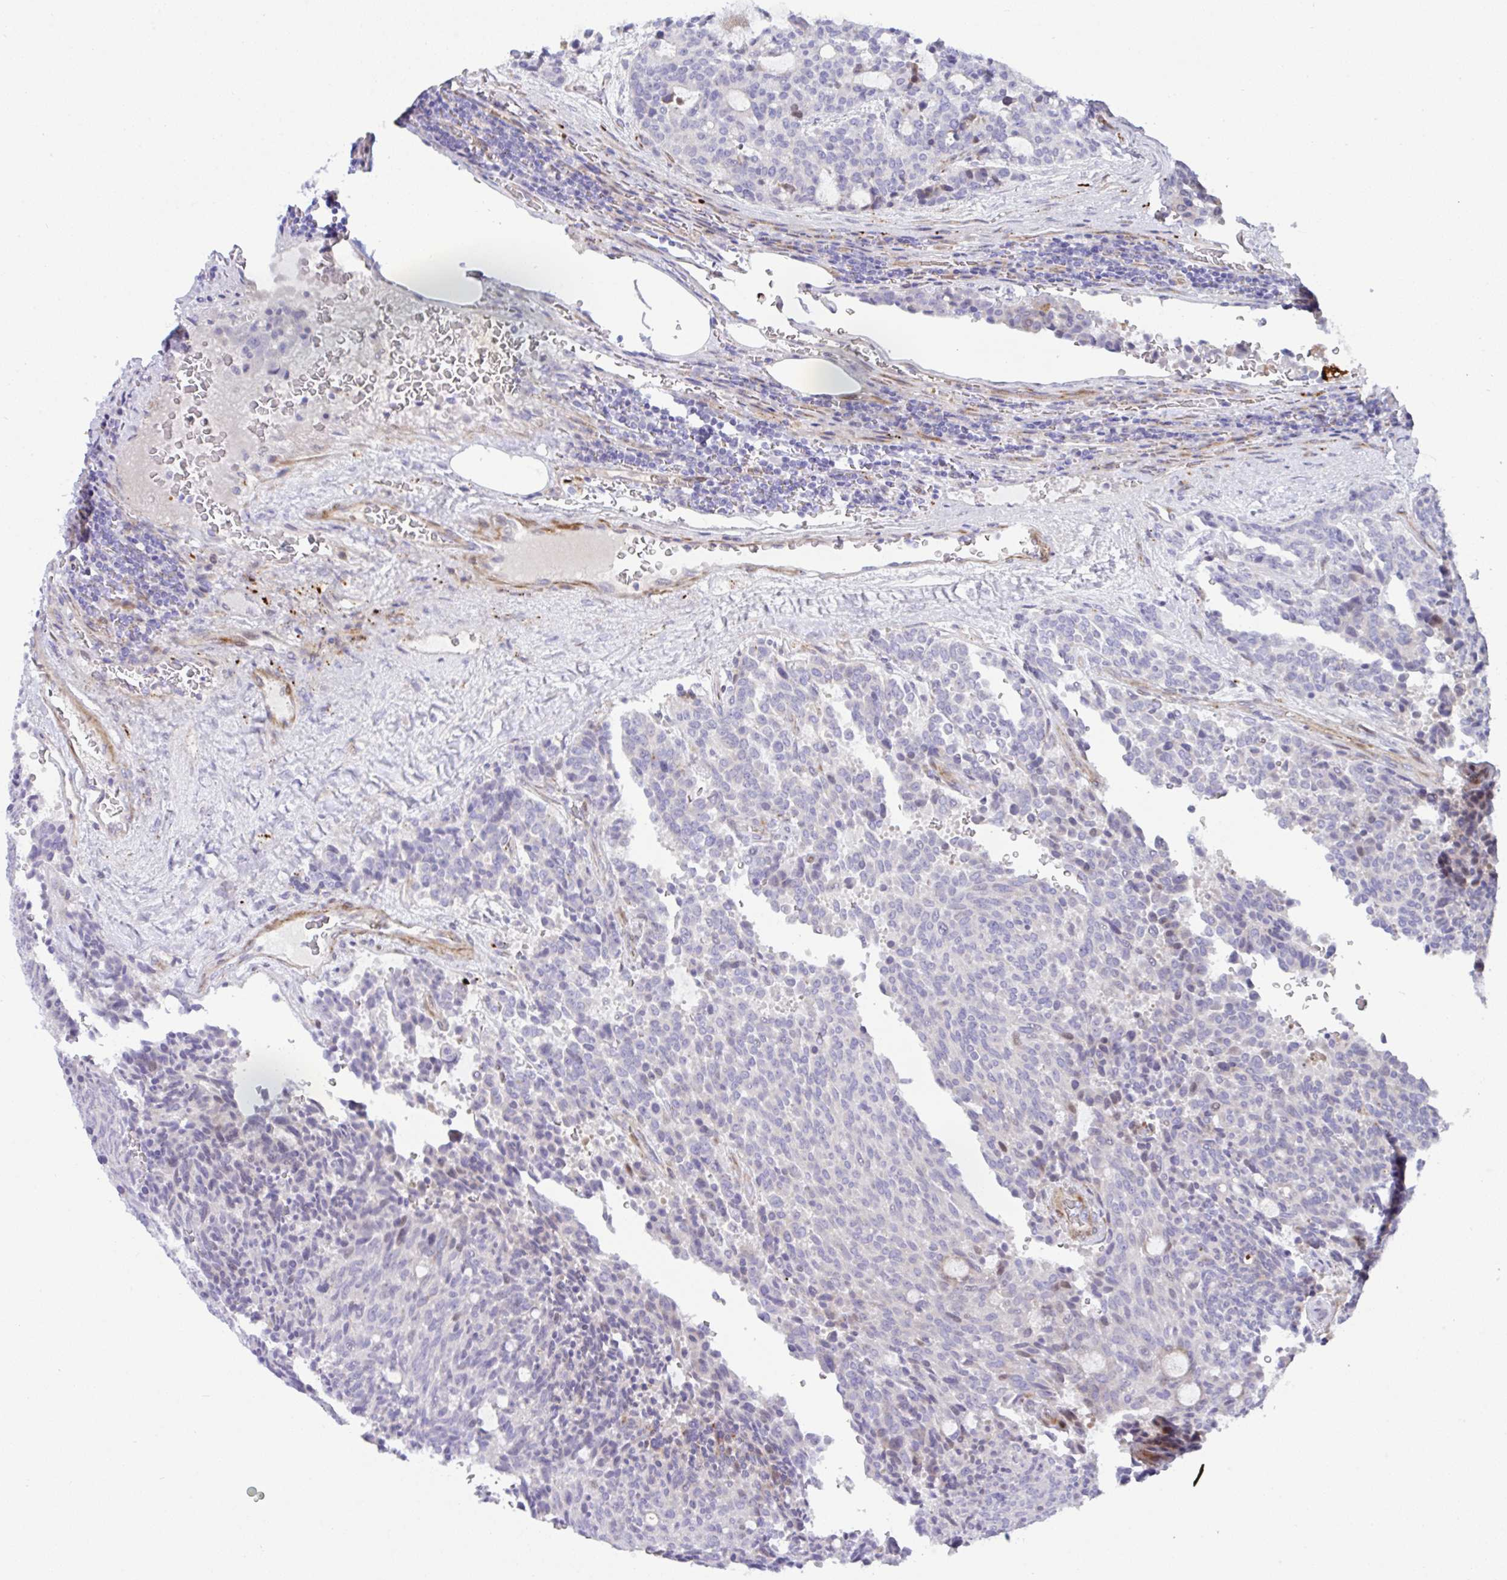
{"staining": {"intensity": "negative", "quantity": "none", "location": "none"}, "tissue": "carcinoid", "cell_type": "Tumor cells", "image_type": "cancer", "snomed": [{"axis": "morphology", "description": "Carcinoid, malignant, NOS"}, {"axis": "topography", "description": "Pancreas"}], "caption": "This is an immunohistochemistry (IHC) micrograph of human carcinoid. There is no positivity in tumor cells.", "gene": "ZNF713", "patient": {"sex": "female", "age": 54}}